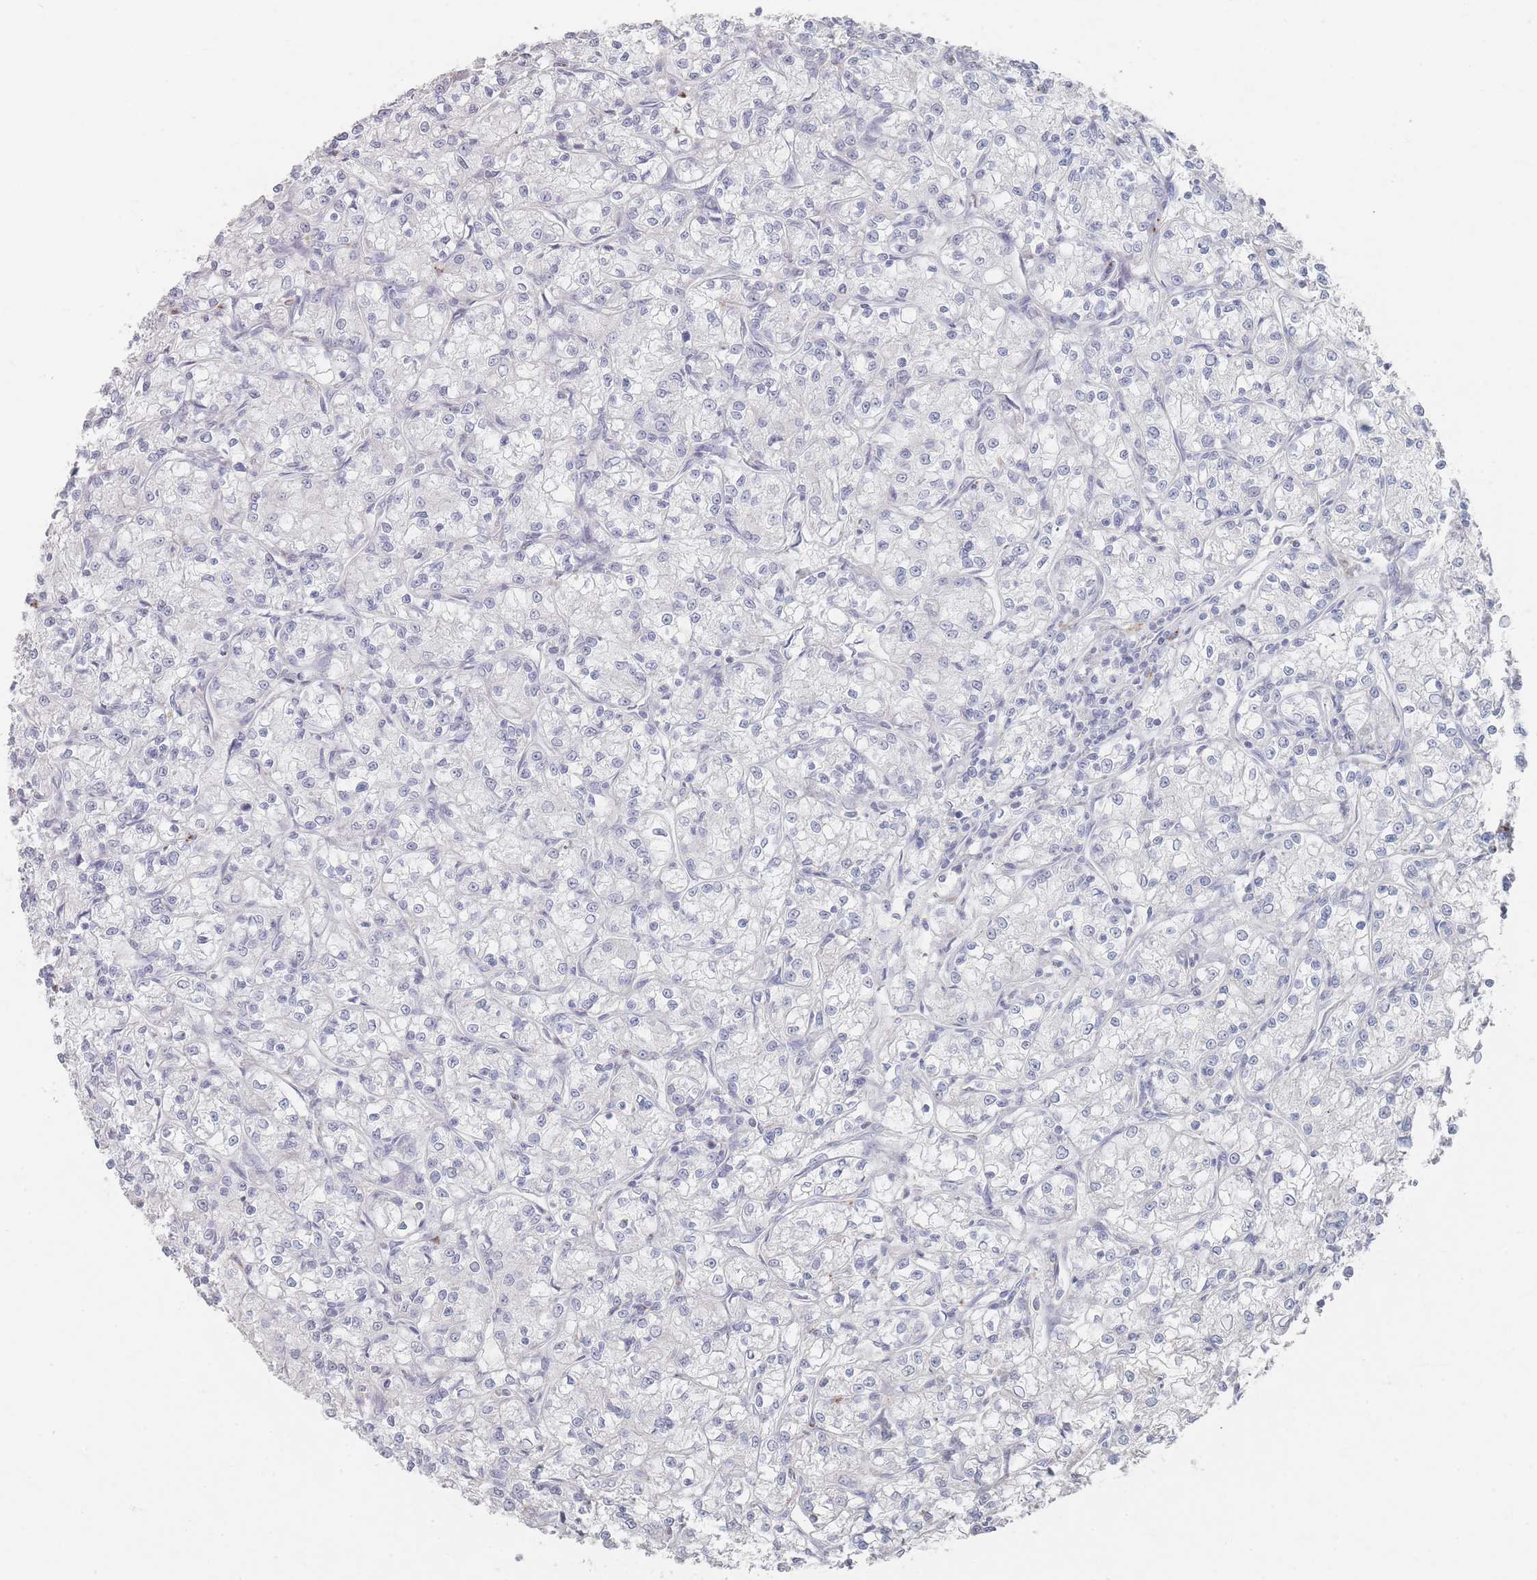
{"staining": {"intensity": "negative", "quantity": "none", "location": "none"}, "tissue": "renal cancer", "cell_type": "Tumor cells", "image_type": "cancer", "snomed": [{"axis": "morphology", "description": "Adenocarcinoma, NOS"}, {"axis": "topography", "description": "Kidney"}], "caption": "DAB immunohistochemical staining of adenocarcinoma (renal) exhibits no significant positivity in tumor cells.", "gene": "SLC2A11", "patient": {"sex": "female", "age": 59}}